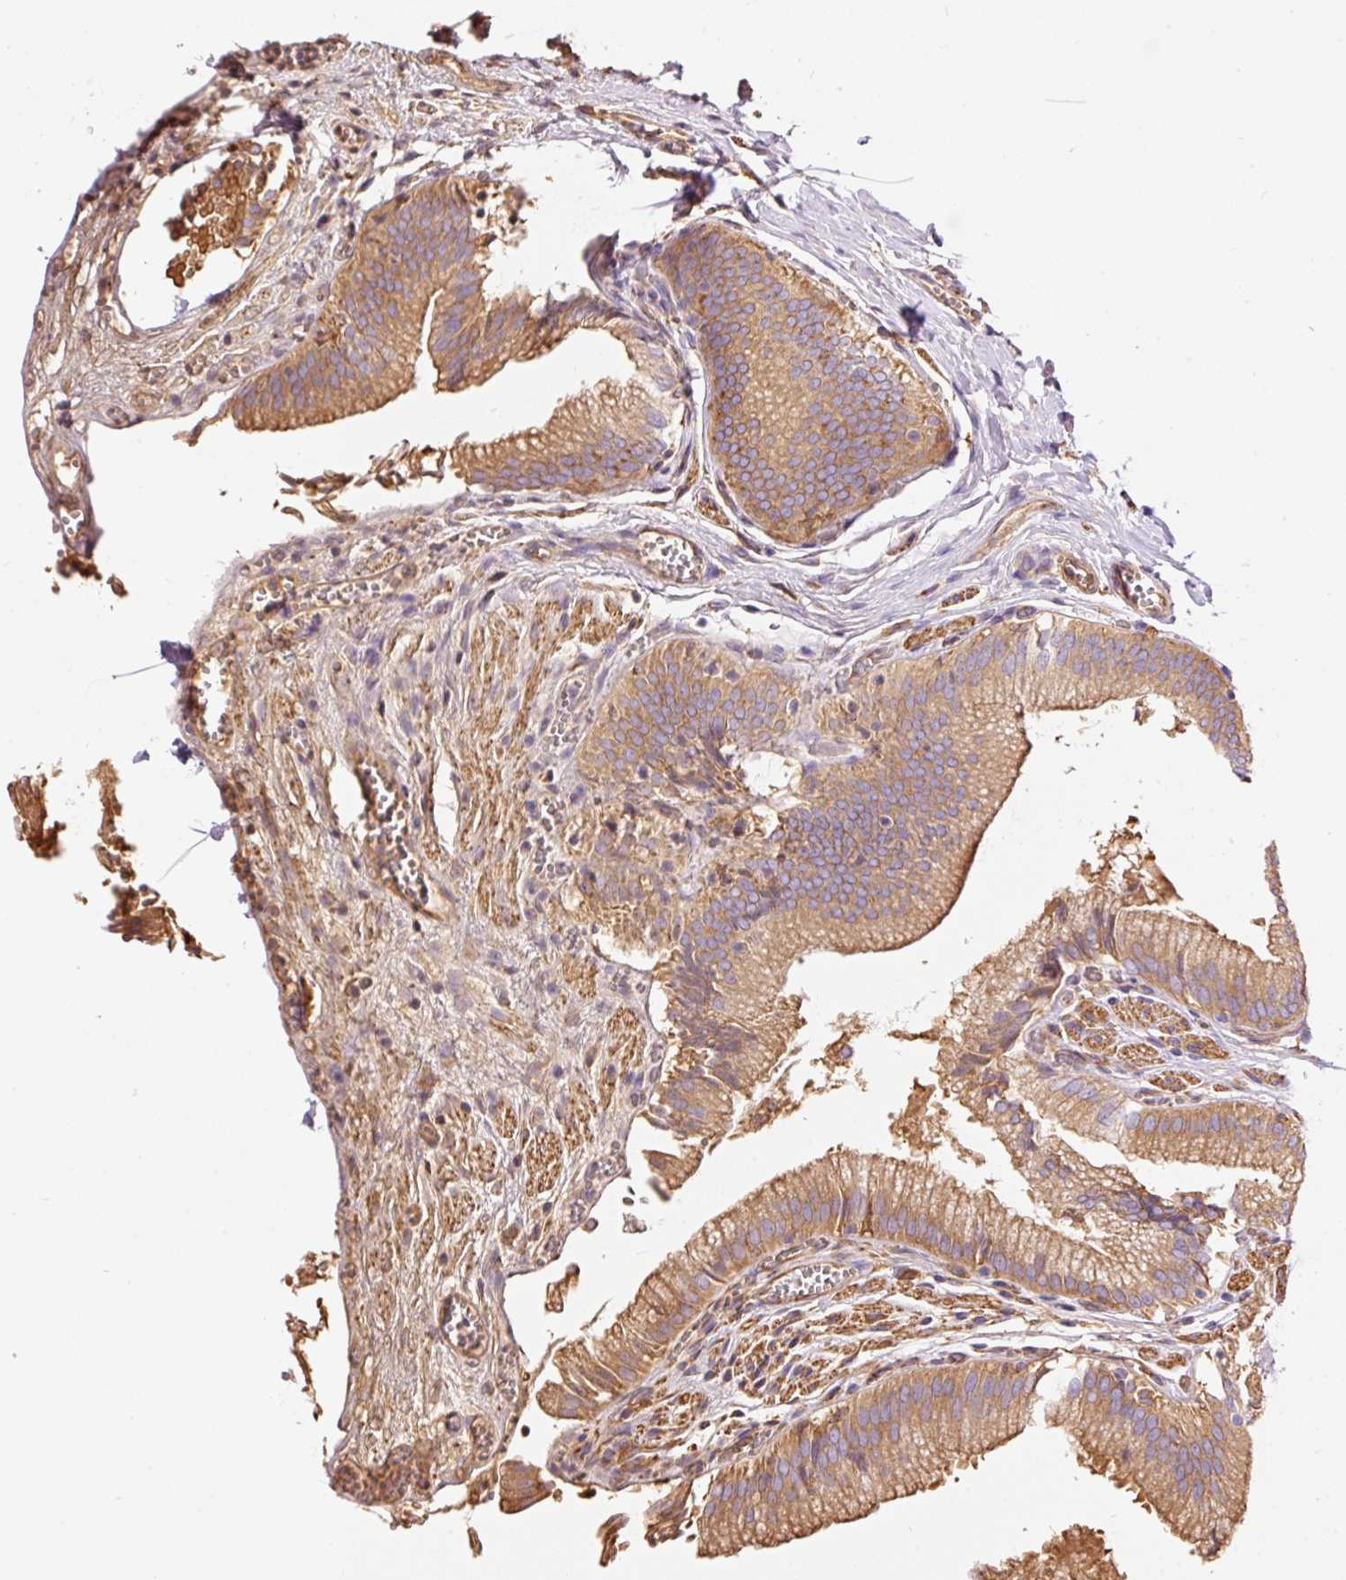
{"staining": {"intensity": "moderate", "quantity": ">75%", "location": "cytoplasmic/membranous"}, "tissue": "gallbladder", "cell_type": "Glandular cells", "image_type": "normal", "snomed": [{"axis": "morphology", "description": "Normal tissue, NOS"}, {"axis": "topography", "description": "Gallbladder"}, {"axis": "topography", "description": "Peripheral nerve tissue"}], "caption": "Immunohistochemical staining of unremarkable gallbladder reveals medium levels of moderate cytoplasmic/membranous positivity in about >75% of glandular cells.", "gene": "ENSG00000249624", "patient": {"sex": "male", "age": 17}}